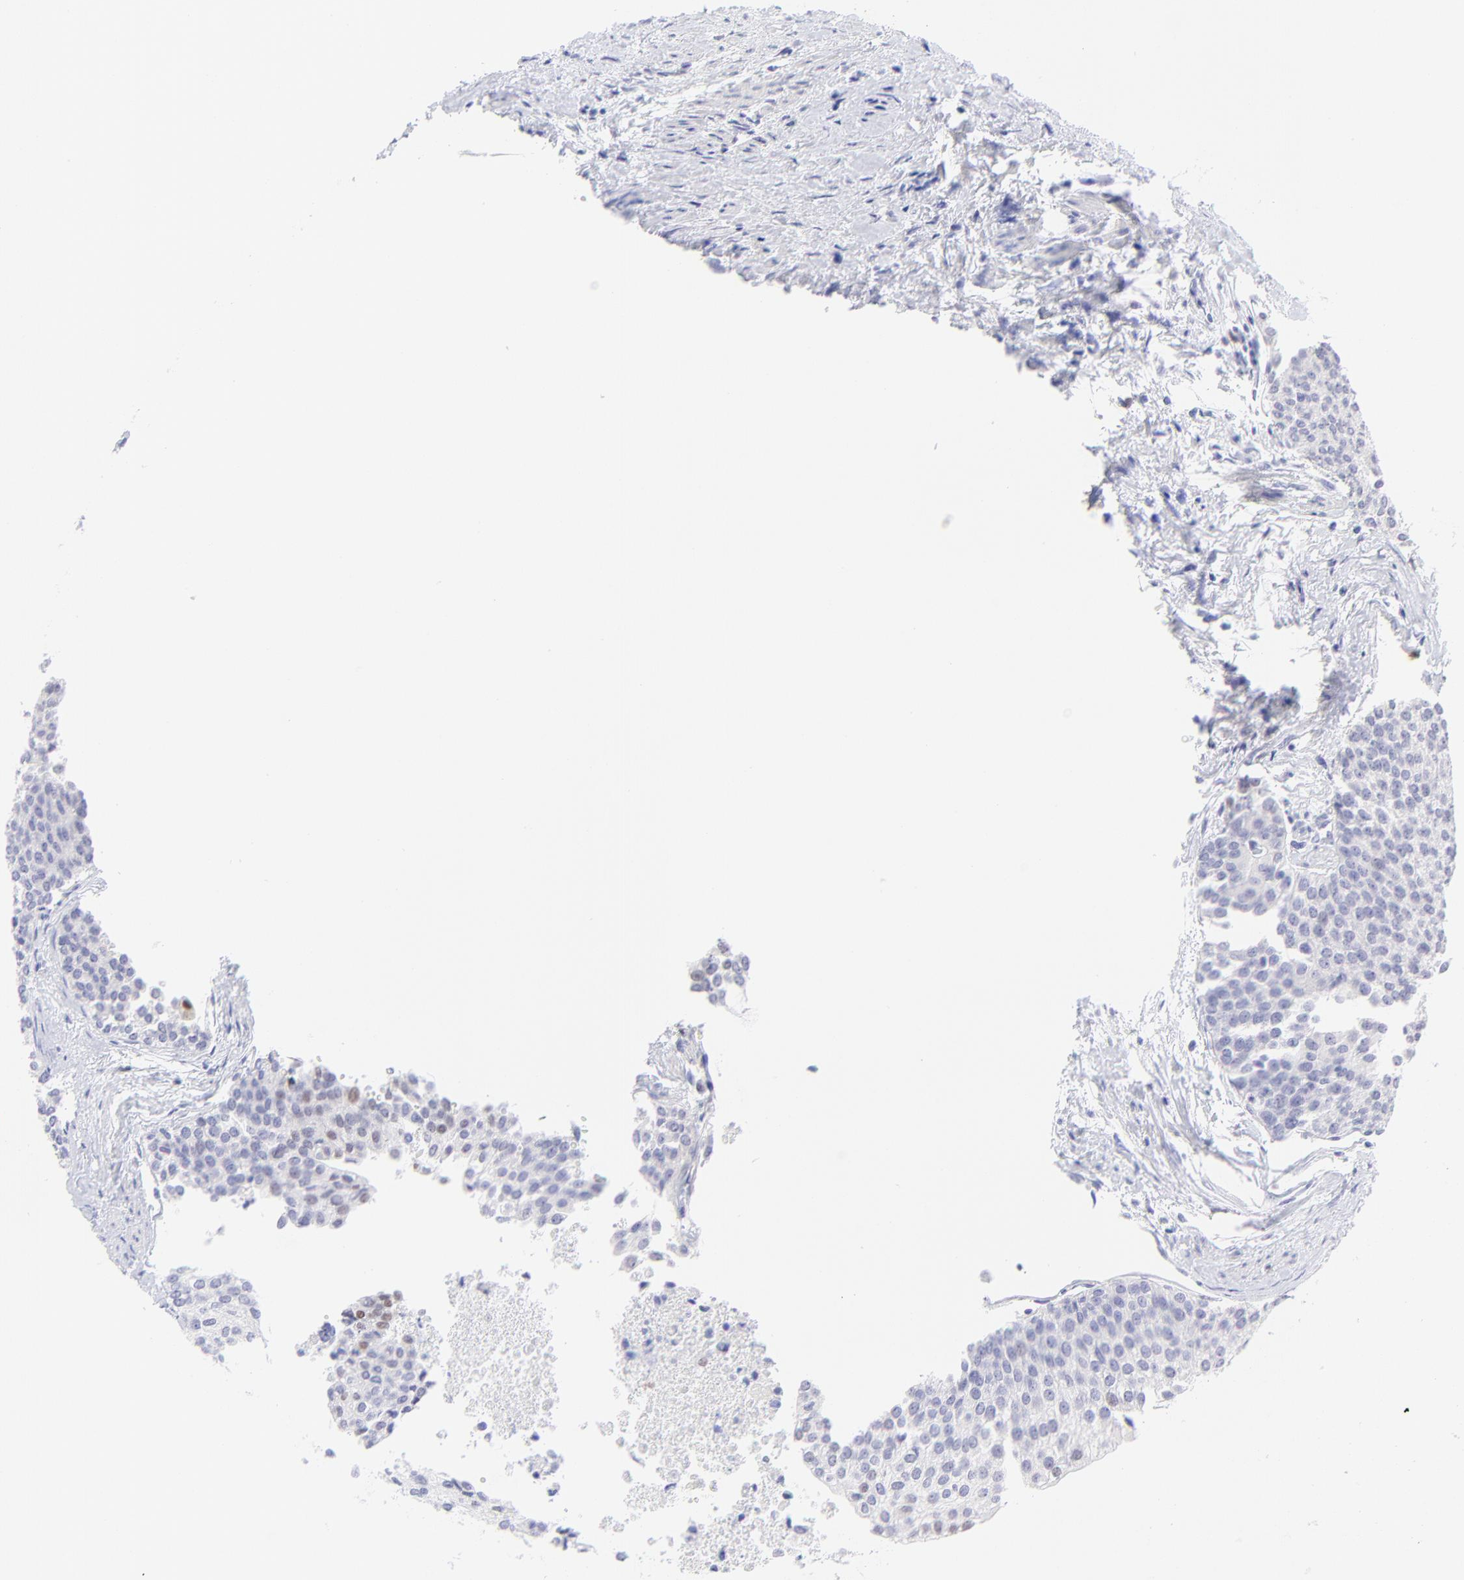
{"staining": {"intensity": "negative", "quantity": "none", "location": "none"}, "tissue": "urothelial cancer", "cell_type": "Tumor cells", "image_type": "cancer", "snomed": [{"axis": "morphology", "description": "Urothelial carcinoma, Low grade"}, {"axis": "topography", "description": "Urinary bladder"}], "caption": "The image demonstrates no staining of tumor cells in urothelial cancer.", "gene": "KLF4", "patient": {"sex": "female", "age": 73}}